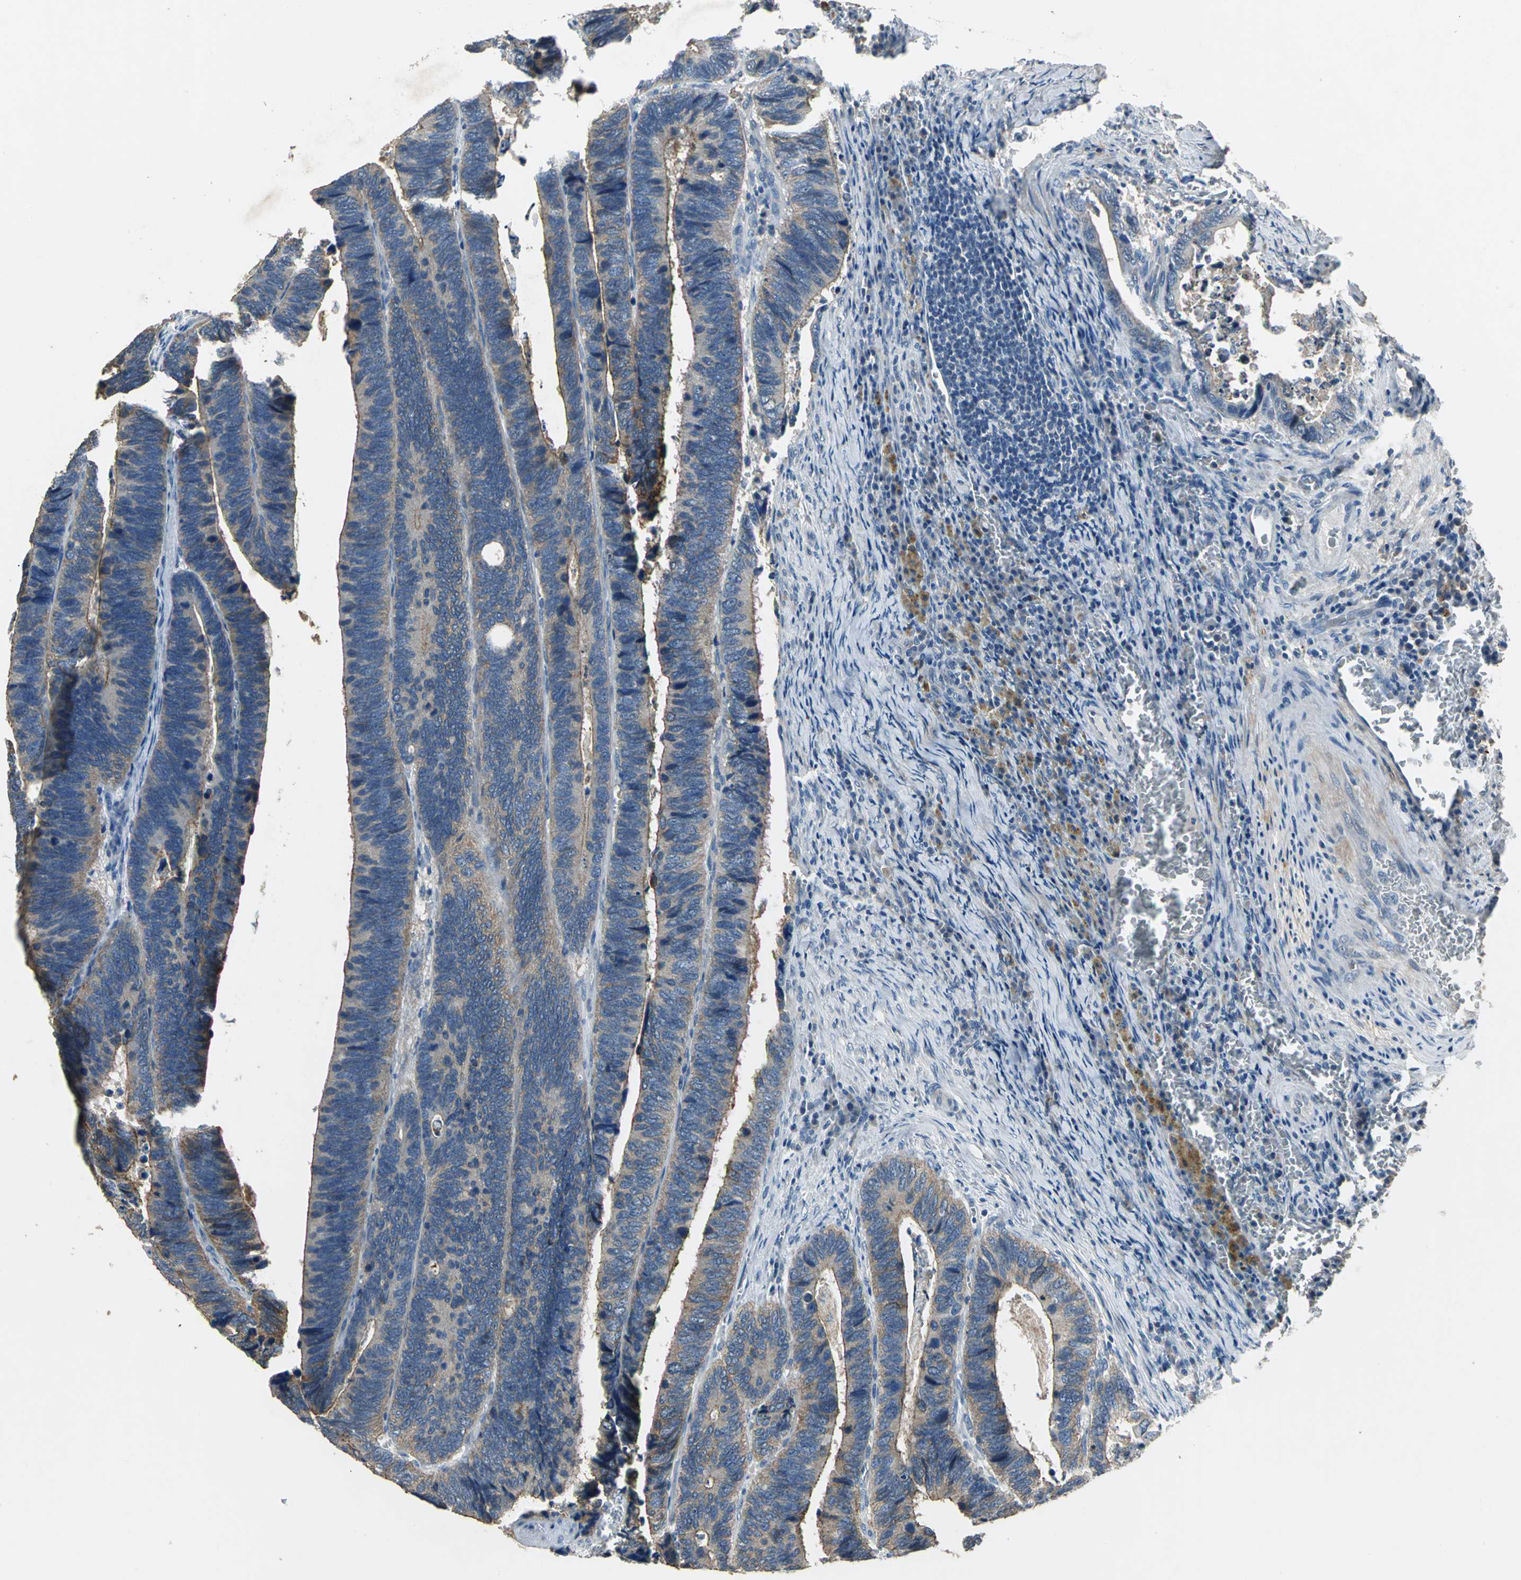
{"staining": {"intensity": "weak", "quantity": ">75%", "location": "cytoplasmic/membranous"}, "tissue": "colorectal cancer", "cell_type": "Tumor cells", "image_type": "cancer", "snomed": [{"axis": "morphology", "description": "Adenocarcinoma, NOS"}, {"axis": "topography", "description": "Colon"}], "caption": "This is an image of IHC staining of colorectal adenocarcinoma, which shows weak staining in the cytoplasmic/membranous of tumor cells.", "gene": "OCLN", "patient": {"sex": "male", "age": 72}}